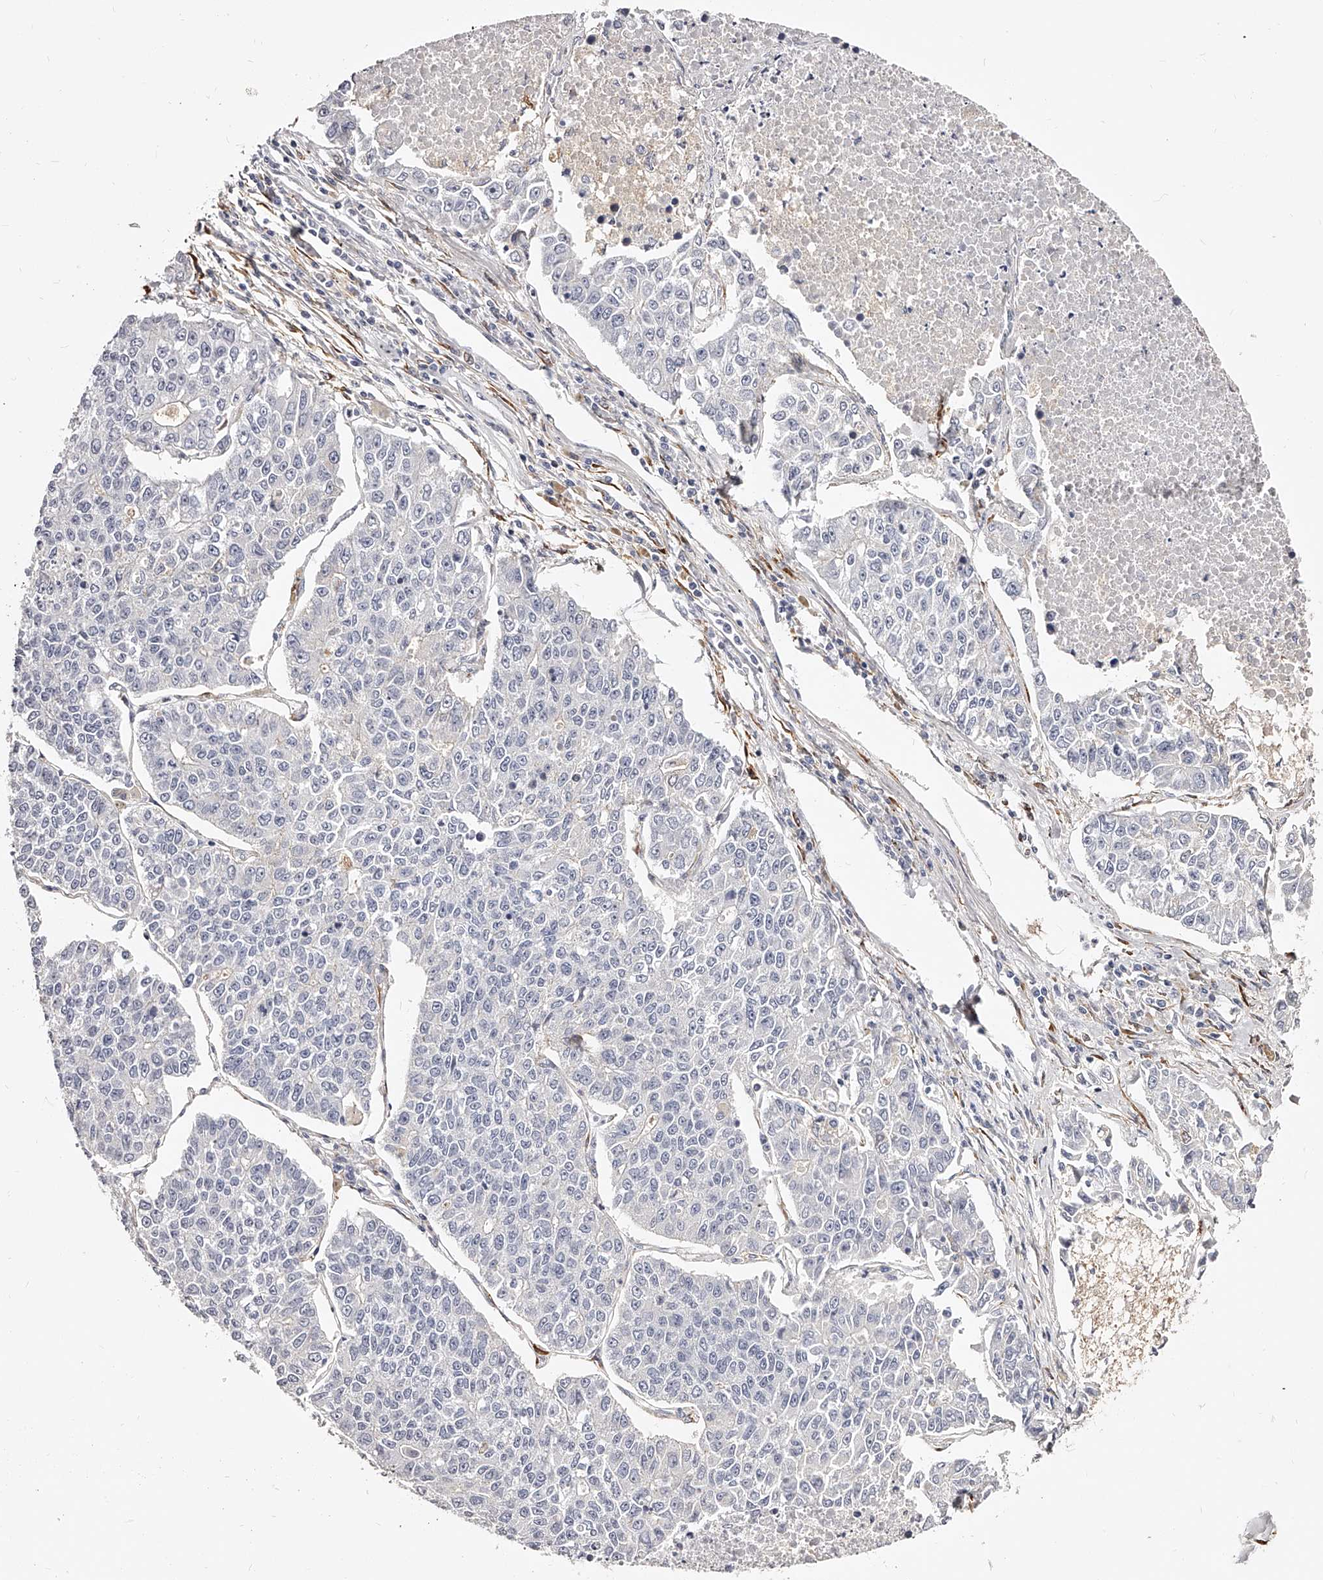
{"staining": {"intensity": "negative", "quantity": "none", "location": "none"}, "tissue": "lung cancer", "cell_type": "Tumor cells", "image_type": "cancer", "snomed": [{"axis": "morphology", "description": "Adenocarcinoma, NOS"}, {"axis": "topography", "description": "Lung"}], "caption": "Adenocarcinoma (lung) was stained to show a protein in brown. There is no significant expression in tumor cells.", "gene": "CD82", "patient": {"sex": "male", "age": 49}}